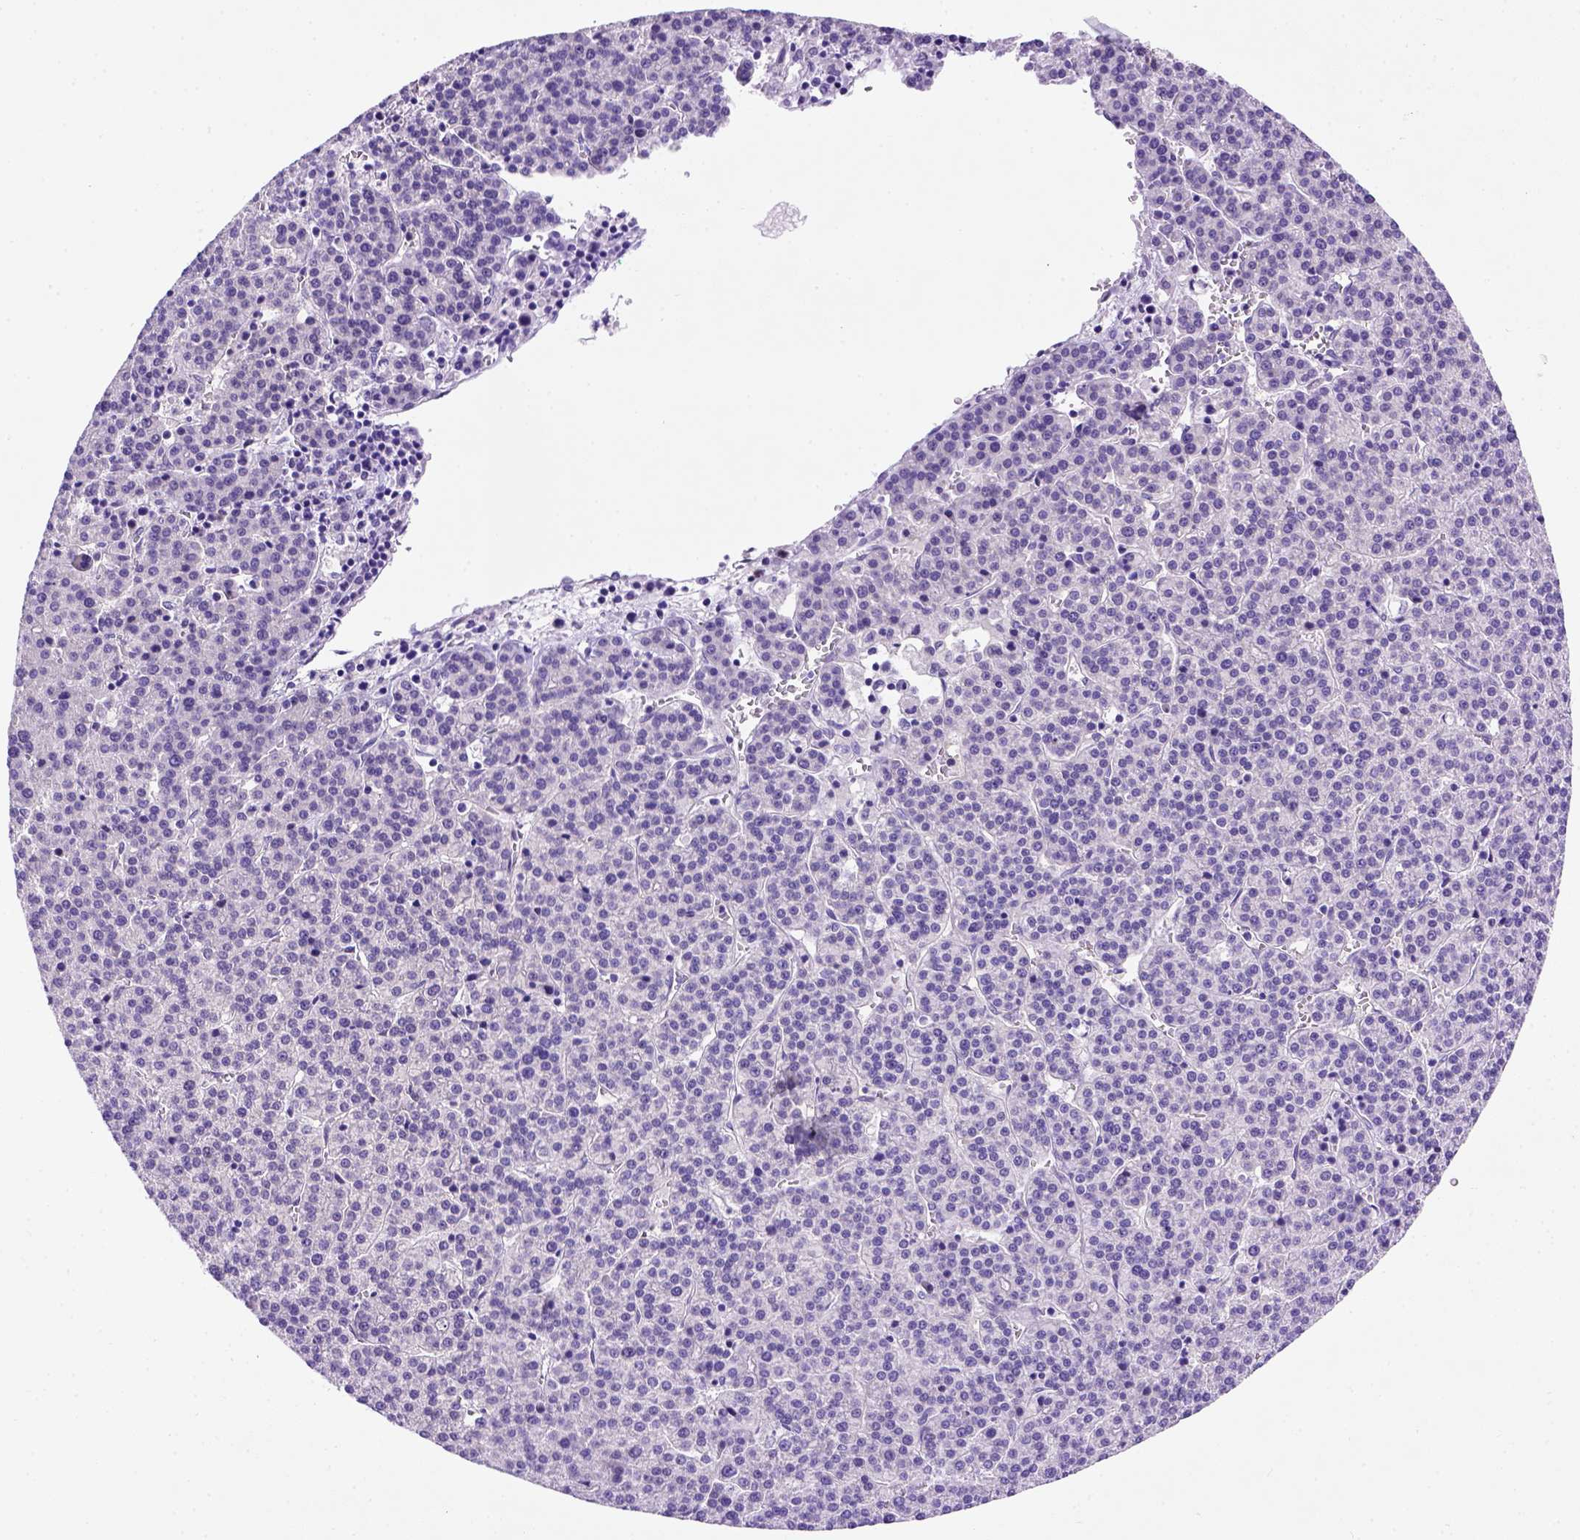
{"staining": {"intensity": "negative", "quantity": "none", "location": "none"}, "tissue": "liver cancer", "cell_type": "Tumor cells", "image_type": "cancer", "snomed": [{"axis": "morphology", "description": "Carcinoma, Hepatocellular, NOS"}, {"axis": "topography", "description": "Liver"}], "caption": "Image shows no significant protein staining in tumor cells of liver hepatocellular carcinoma. (DAB immunohistochemistry visualized using brightfield microscopy, high magnification).", "gene": "FAM81B", "patient": {"sex": "female", "age": 58}}